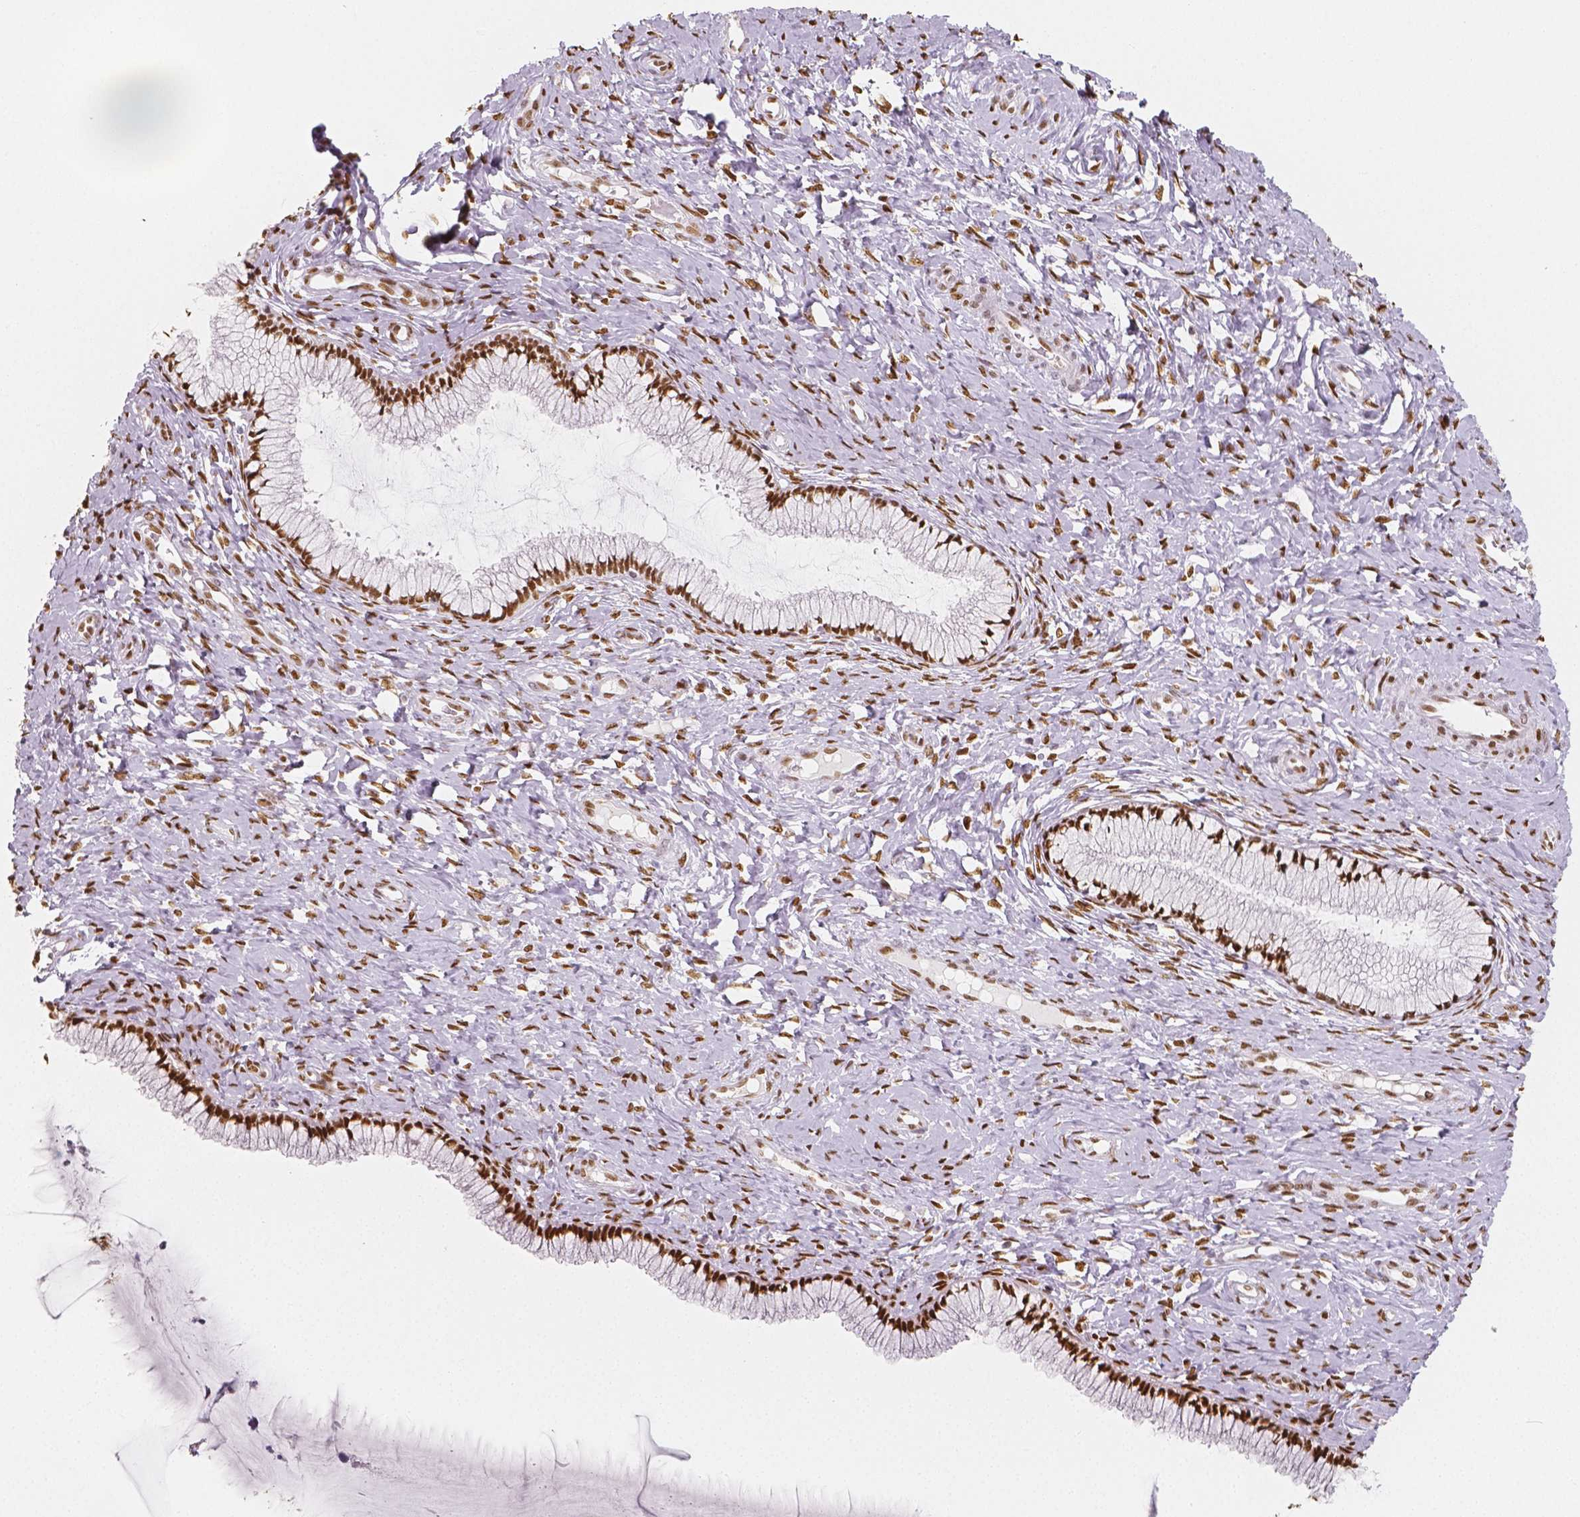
{"staining": {"intensity": "moderate", "quantity": ">75%", "location": "nuclear"}, "tissue": "cervix", "cell_type": "Glandular cells", "image_type": "normal", "snomed": [{"axis": "morphology", "description": "Normal tissue, NOS"}, {"axis": "topography", "description": "Cervix"}], "caption": "Protein analysis of unremarkable cervix shows moderate nuclear expression in about >75% of glandular cells. Ihc stains the protein of interest in brown and the nuclei are stained blue.", "gene": "NUCKS1", "patient": {"sex": "female", "age": 37}}